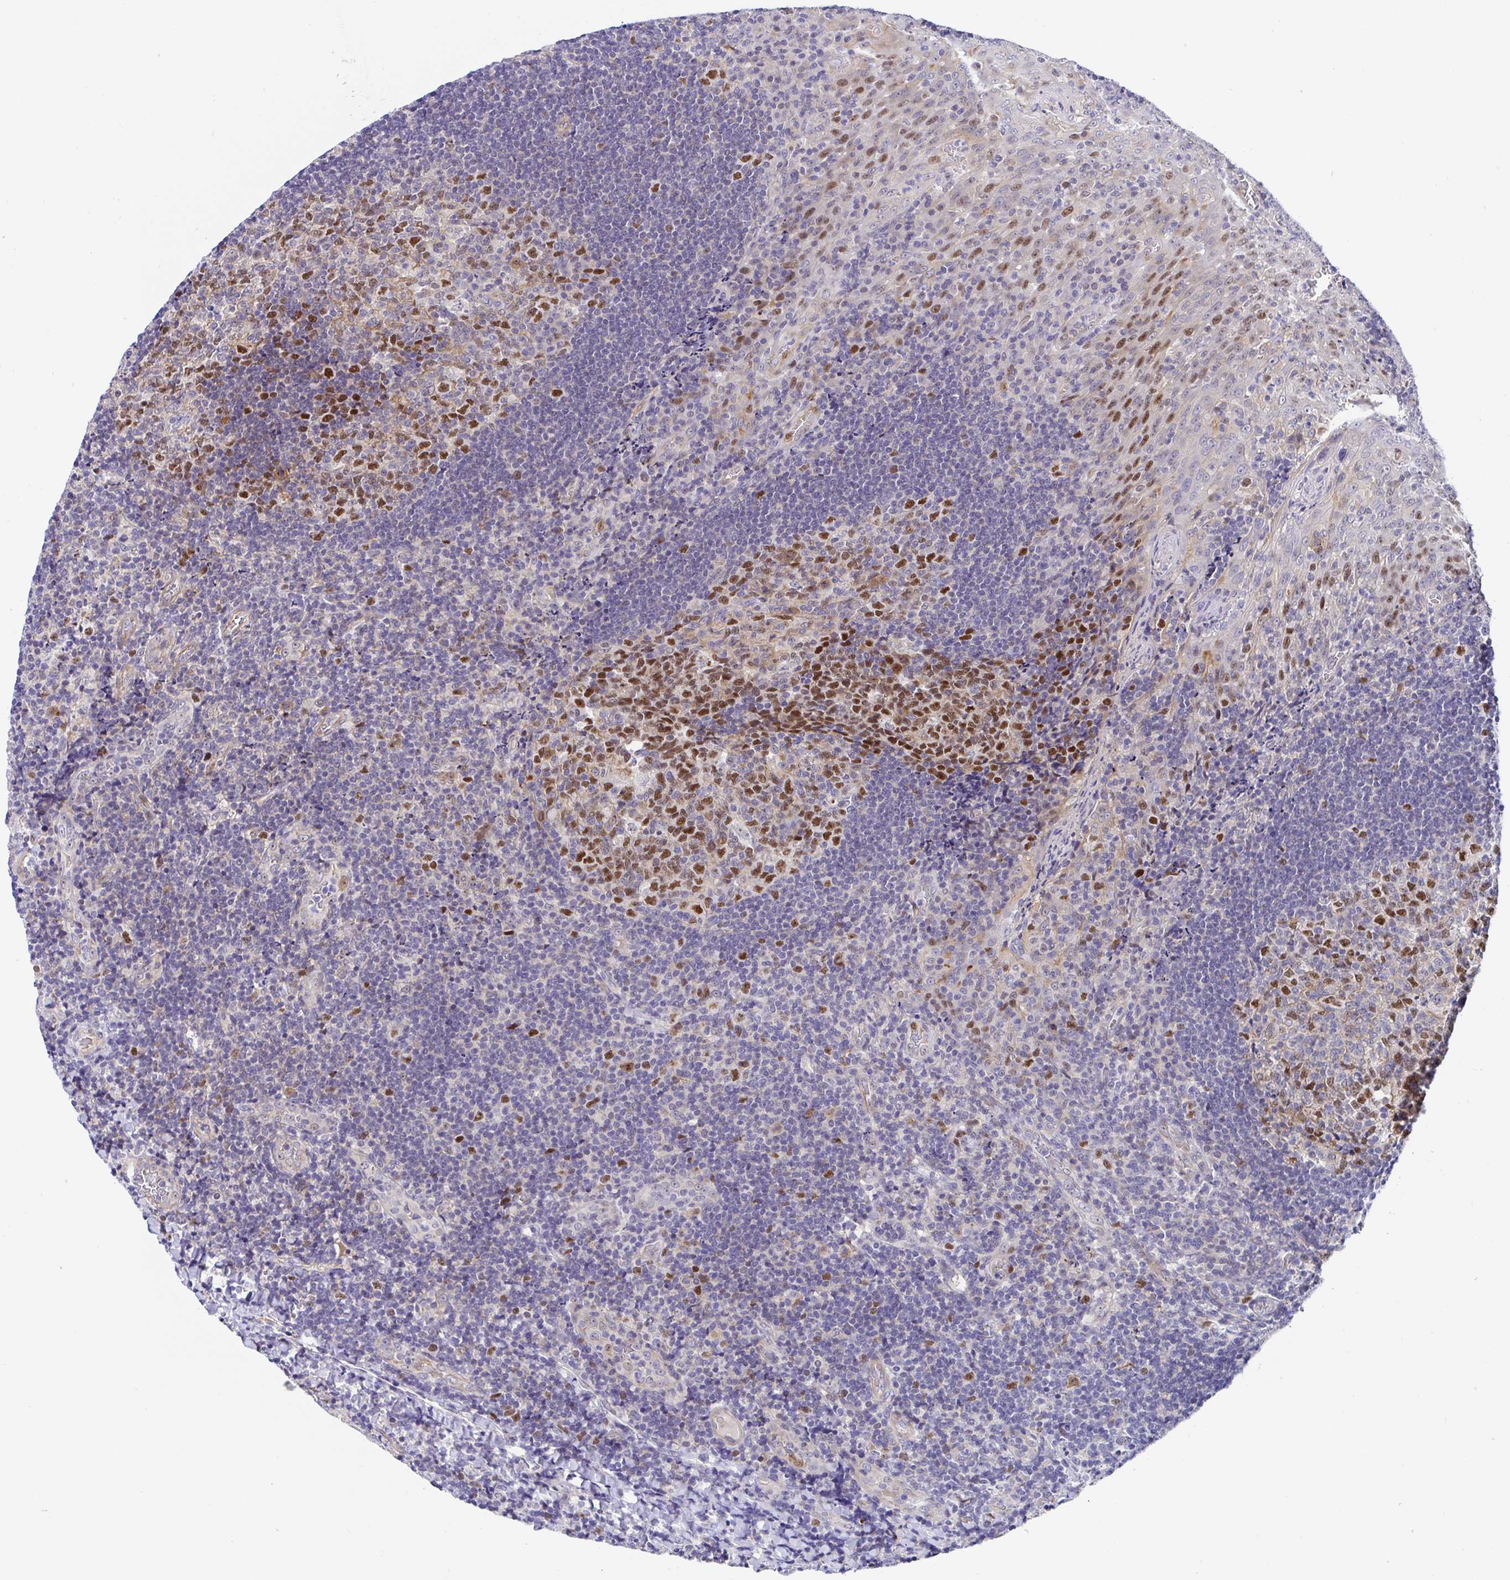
{"staining": {"intensity": "moderate", "quantity": "25%-75%", "location": "nuclear"}, "tissue": "tonsil", "cell_type": "Germinal center cells", "image_type": "normal", "snomed": [{"axis": "morphology", "description": "Normal tissue, NOS"}, {"axis": "topography", "description": "Tonsil"}], "caption": "A photomicrograph of tonsil stained for a protein demonstrates moderate nuclear brown staining in germinal center cells.", "gene": "TIMELESS", "patient": {"sex": "male", "age": 17}}